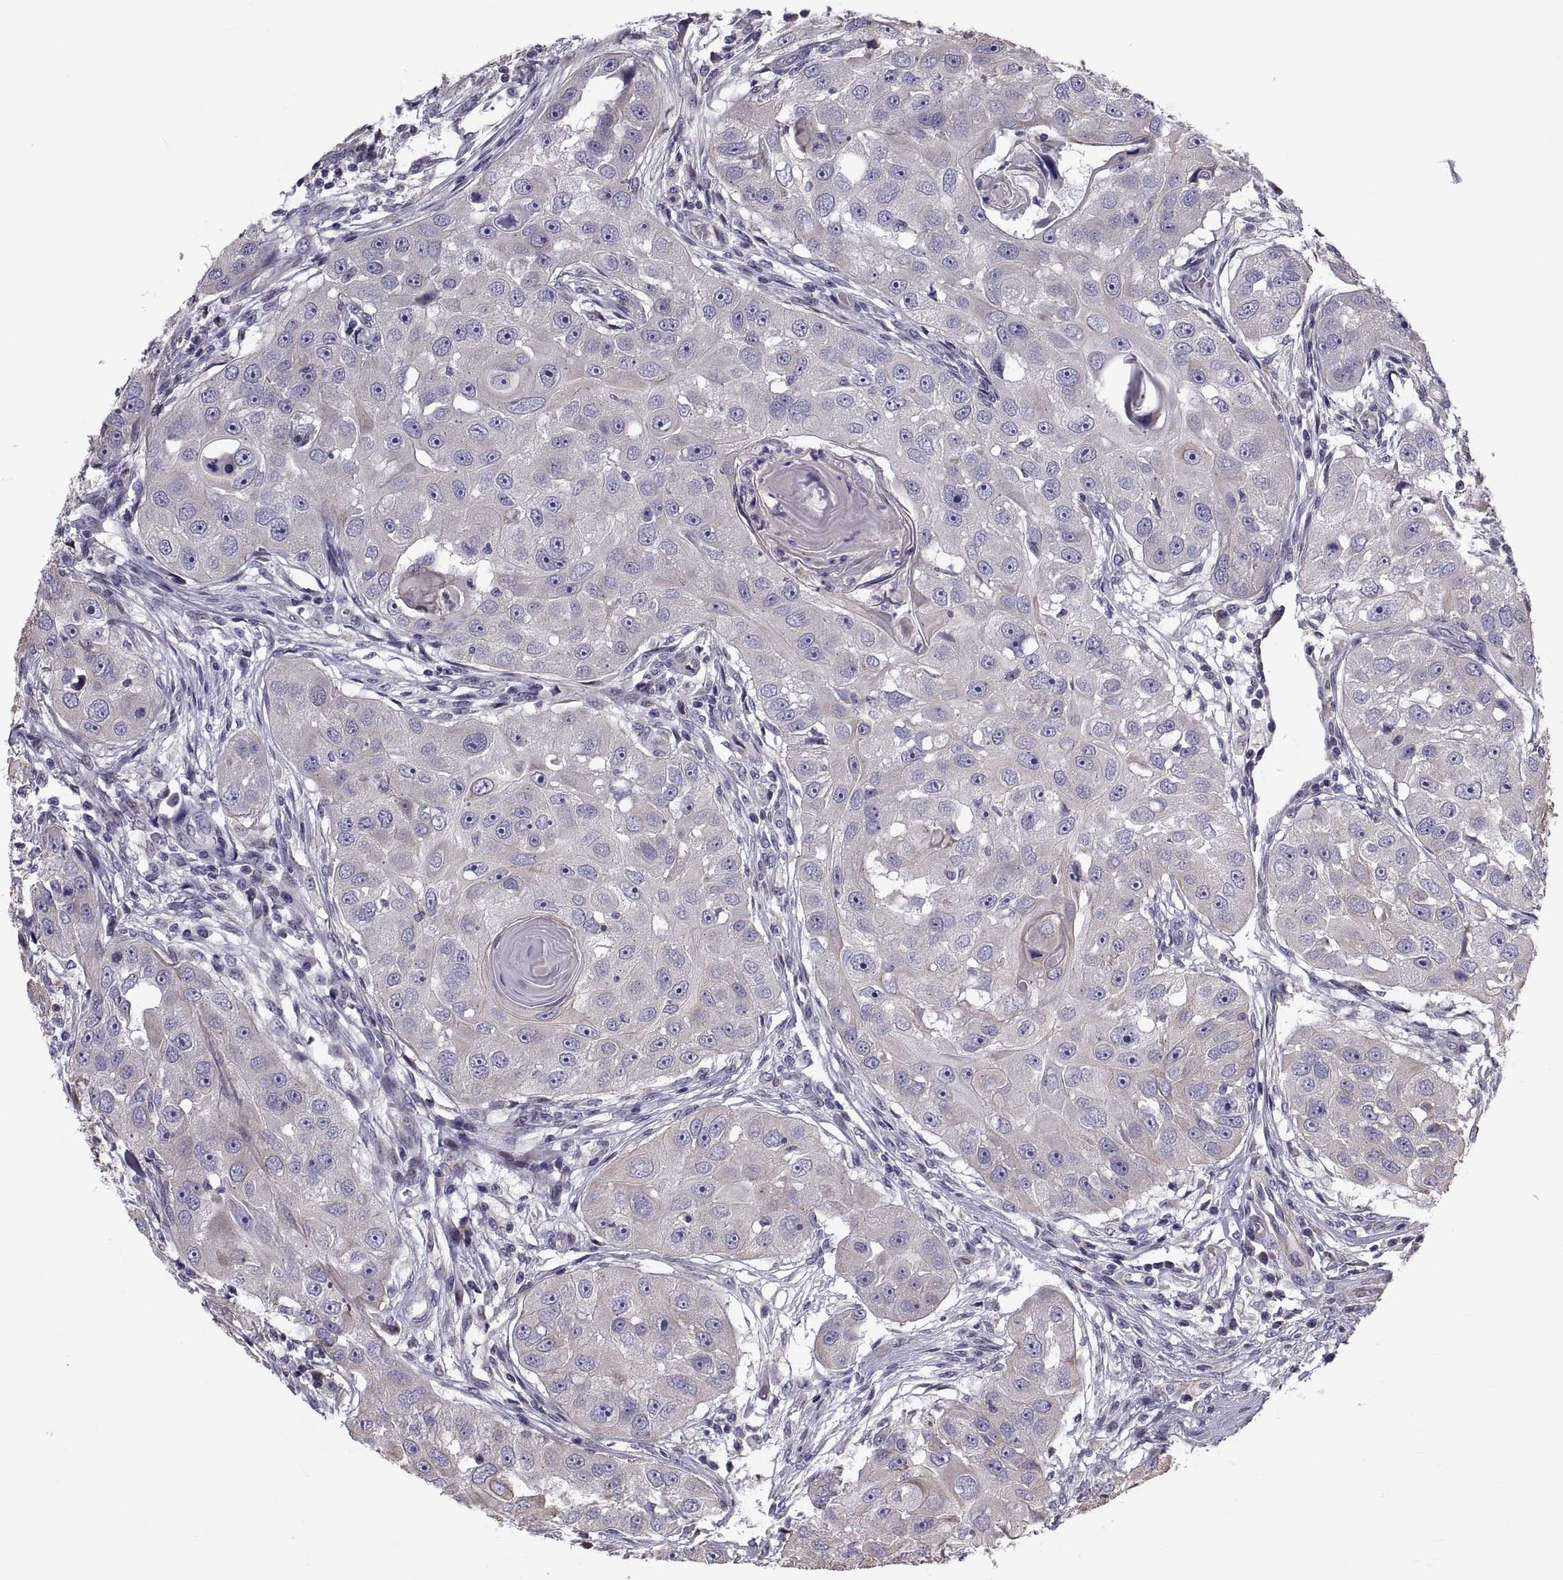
{"staining": {"intensity": "weak", "quantity": "<25%", "location": "cytoplasmic/membranous"}, "tissue": "head and neck cancer", "cell_type": "Tumor cells", "image_type": "cancer", "snomed": [{"axis": "morphology", "description": "Squamous cell carcinoma, NOS"}, {"axis": "topography", "description": "Head-Neck"}], "caption": "A high-resolution image shows IHC staining of head and neck cancer (squamous cell carcinoma), which shows no significant positivity in tumor cells.", "gene": "ANO1", "patient": {"sex": "male", "age": 51}}